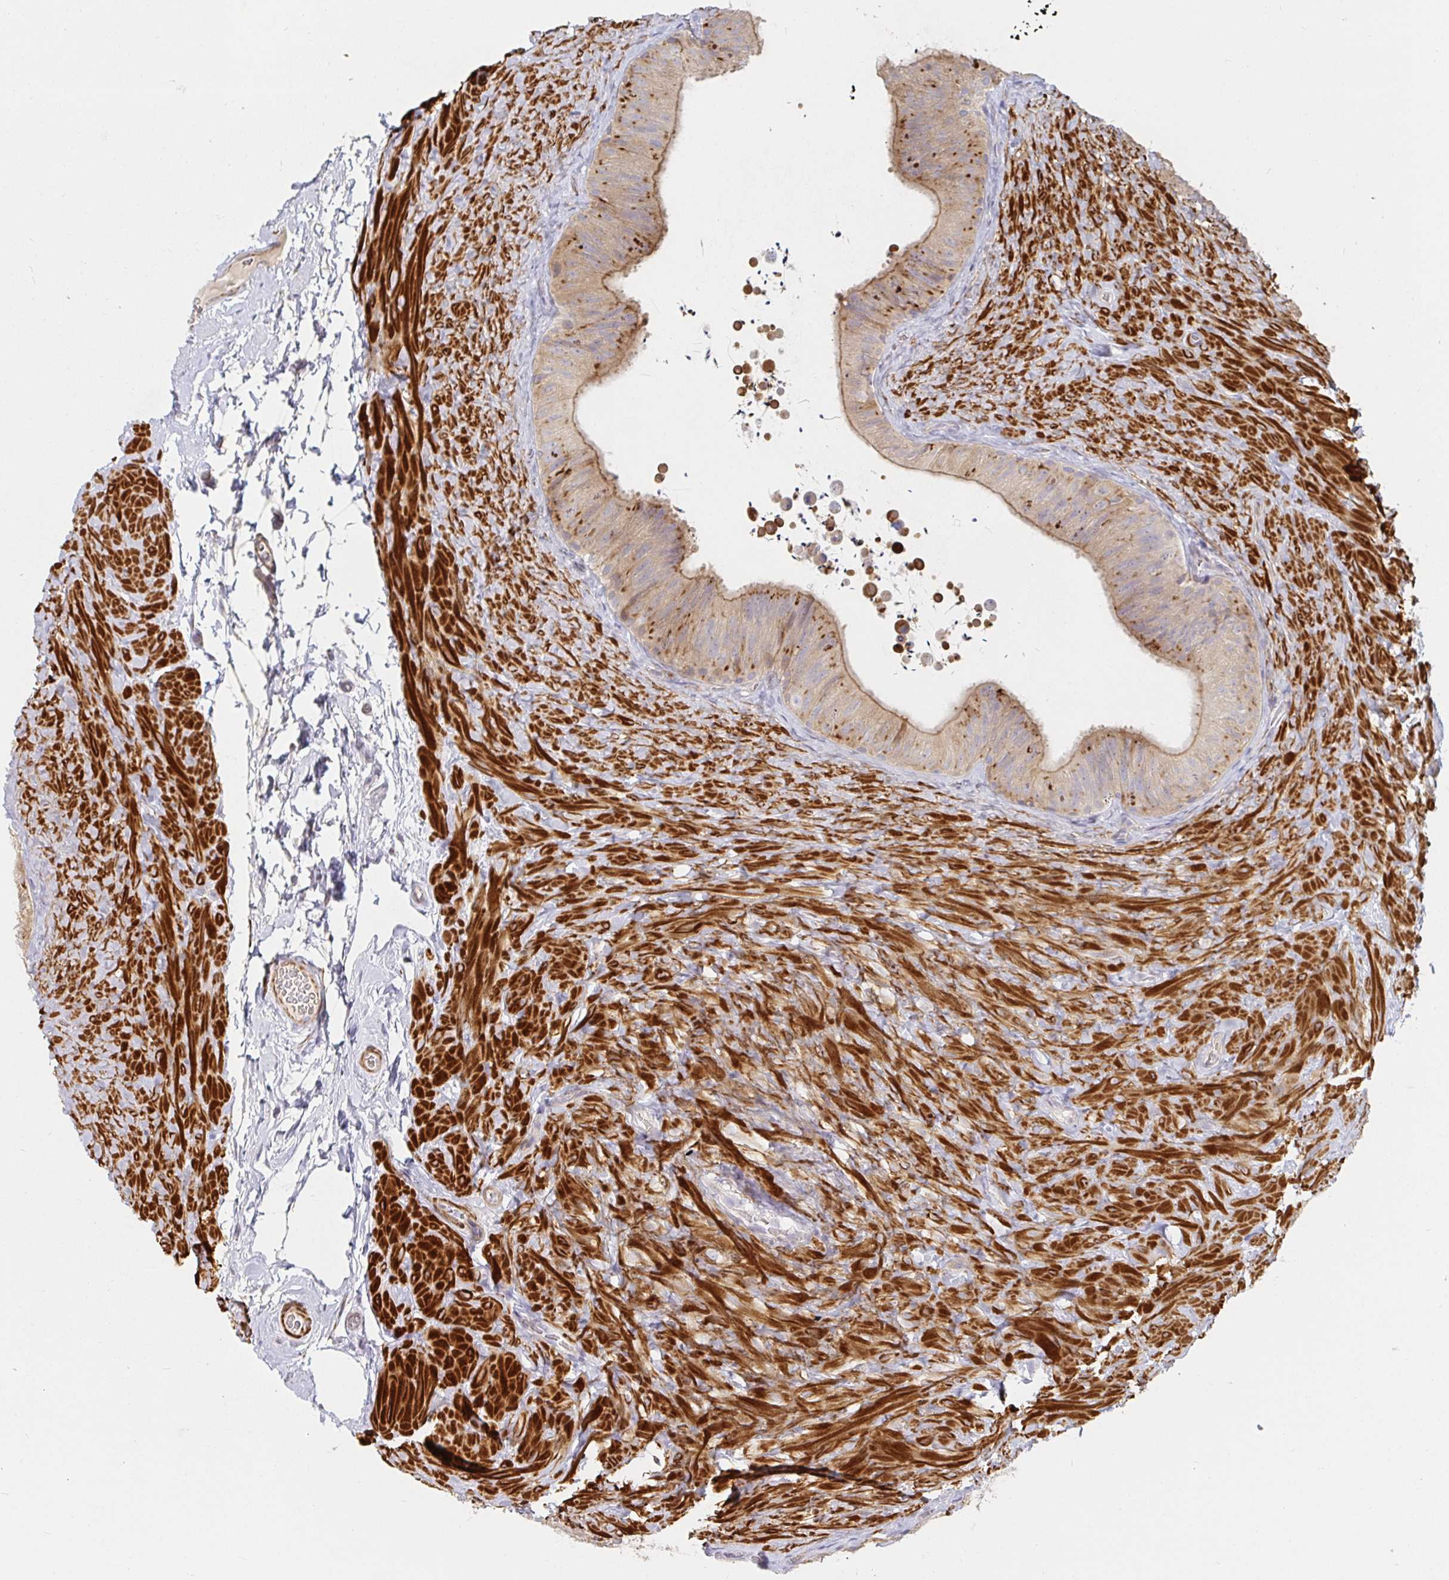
{"staining": {"intensity": "moderate", "quantity": ">75%", "location": "cytoplasmic/membranous"}, "tissue": "epididymis", "cell_type": "Glandular cells", "image_type": "normal", "snomed": [{"axis": "morphology", "description": "Normal tissue, NOS"}, {"axis": "topography", "description": "Epididymis, spermatic cord, NOS"}, {"axis": "topography", "description": "Epididymis"}], "caption": "The immunohistochemical stain labels moderate cytoplasmic/membranous expression in glandular cells of benign epididymis. (brown staining indicates protein expression, while blue staining denotes nuclei).", "gene": "SSH2", "patient": {"sex": "male", "age": 31}}